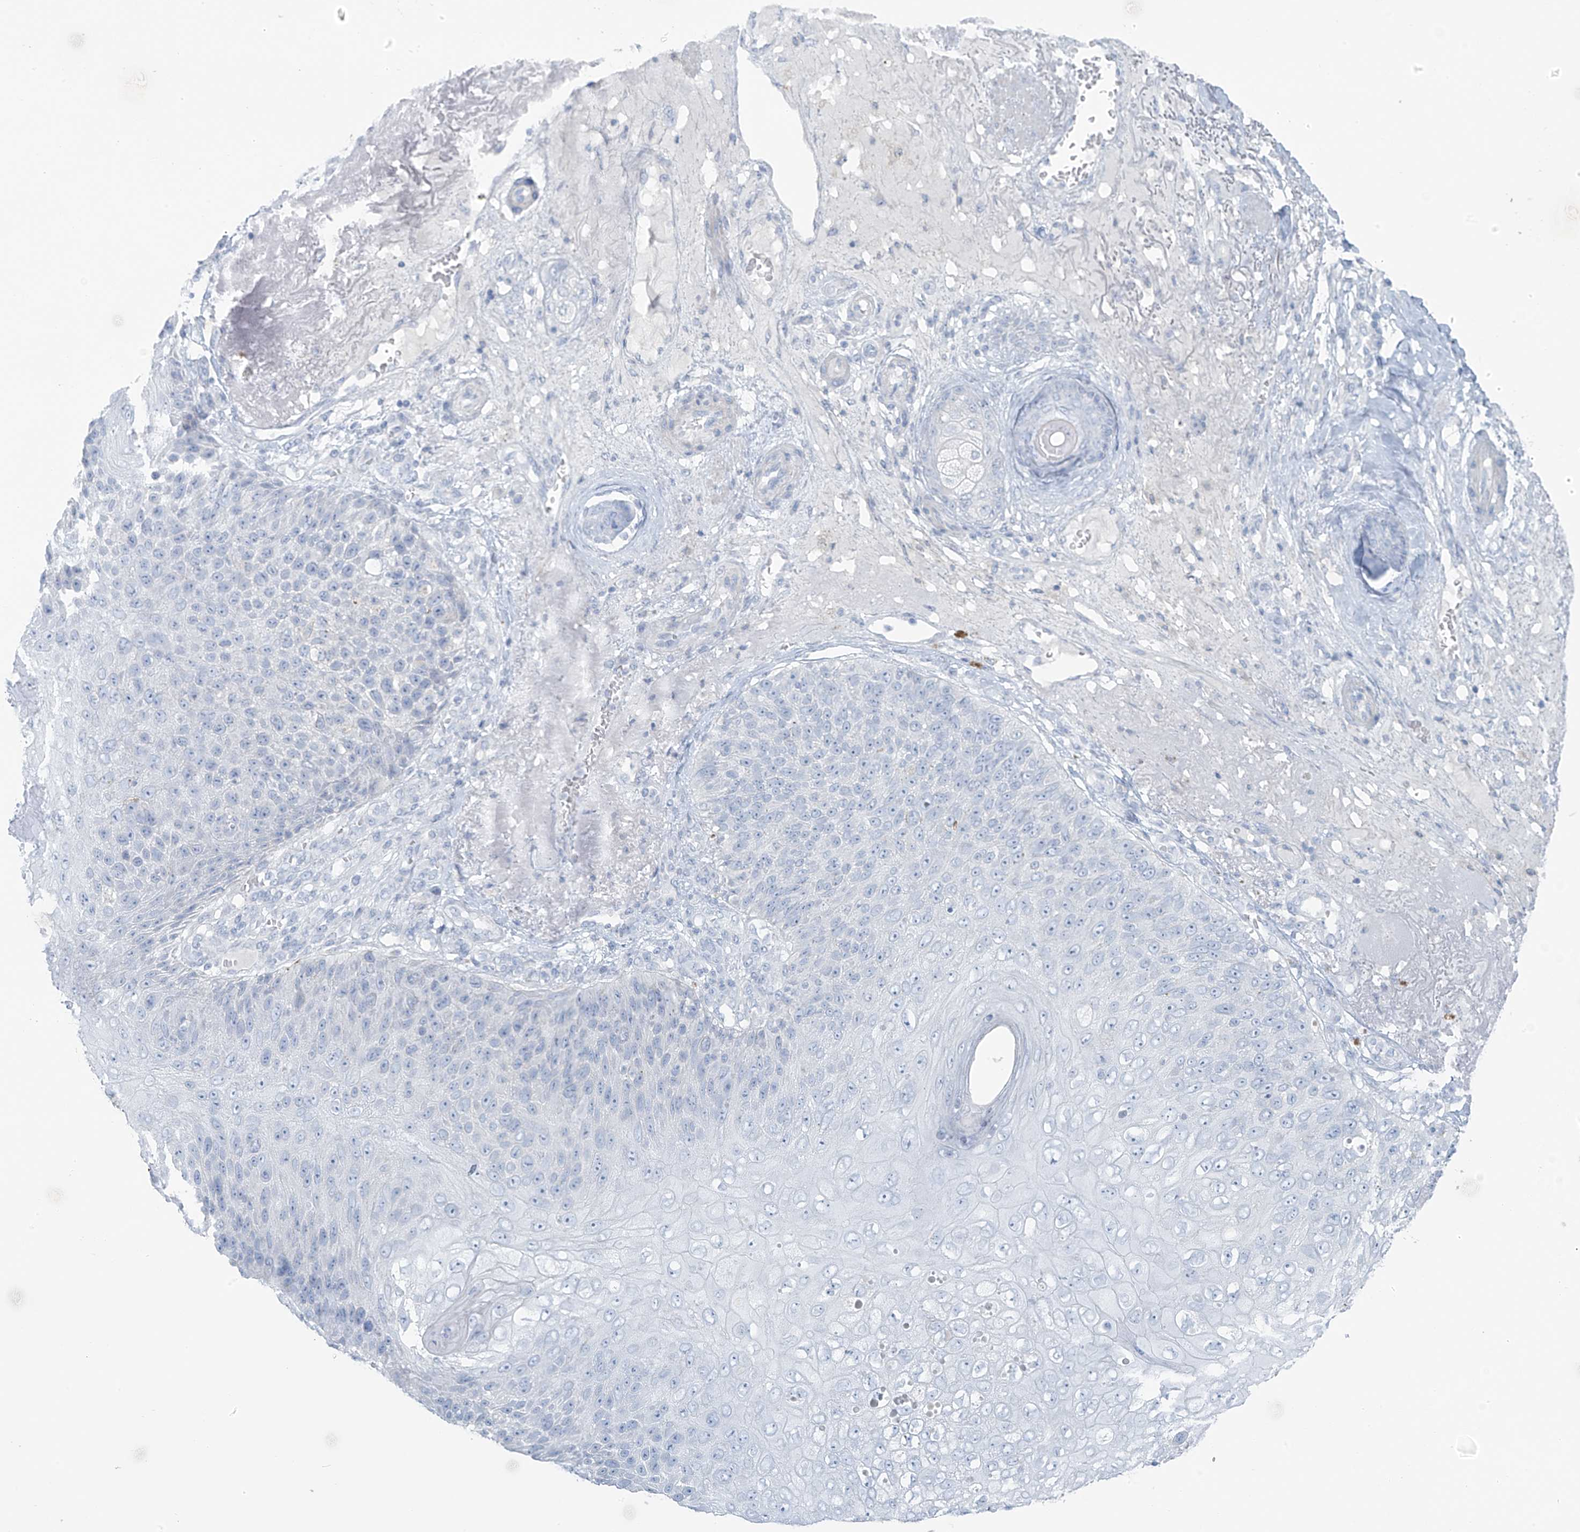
{"staining": {"intensity": "negative", "quantity": "none", "location": "none"}, "tissue": "skin cancer", "cell_type": "Tumor cells", "image_type": "cancer", "snomed": [{"axis": "morphology", "description": "Squamous cell carcinoma, NOS"}, {"axis": "topography", "description": "Skin"}], "caption": "The IHC histopathology image has no significant expression in tumor cells of squamous cell carcinoma (skin) tissue.", "gene": "SLC25A43", "patient": {"sex": "female", "age": 88}}